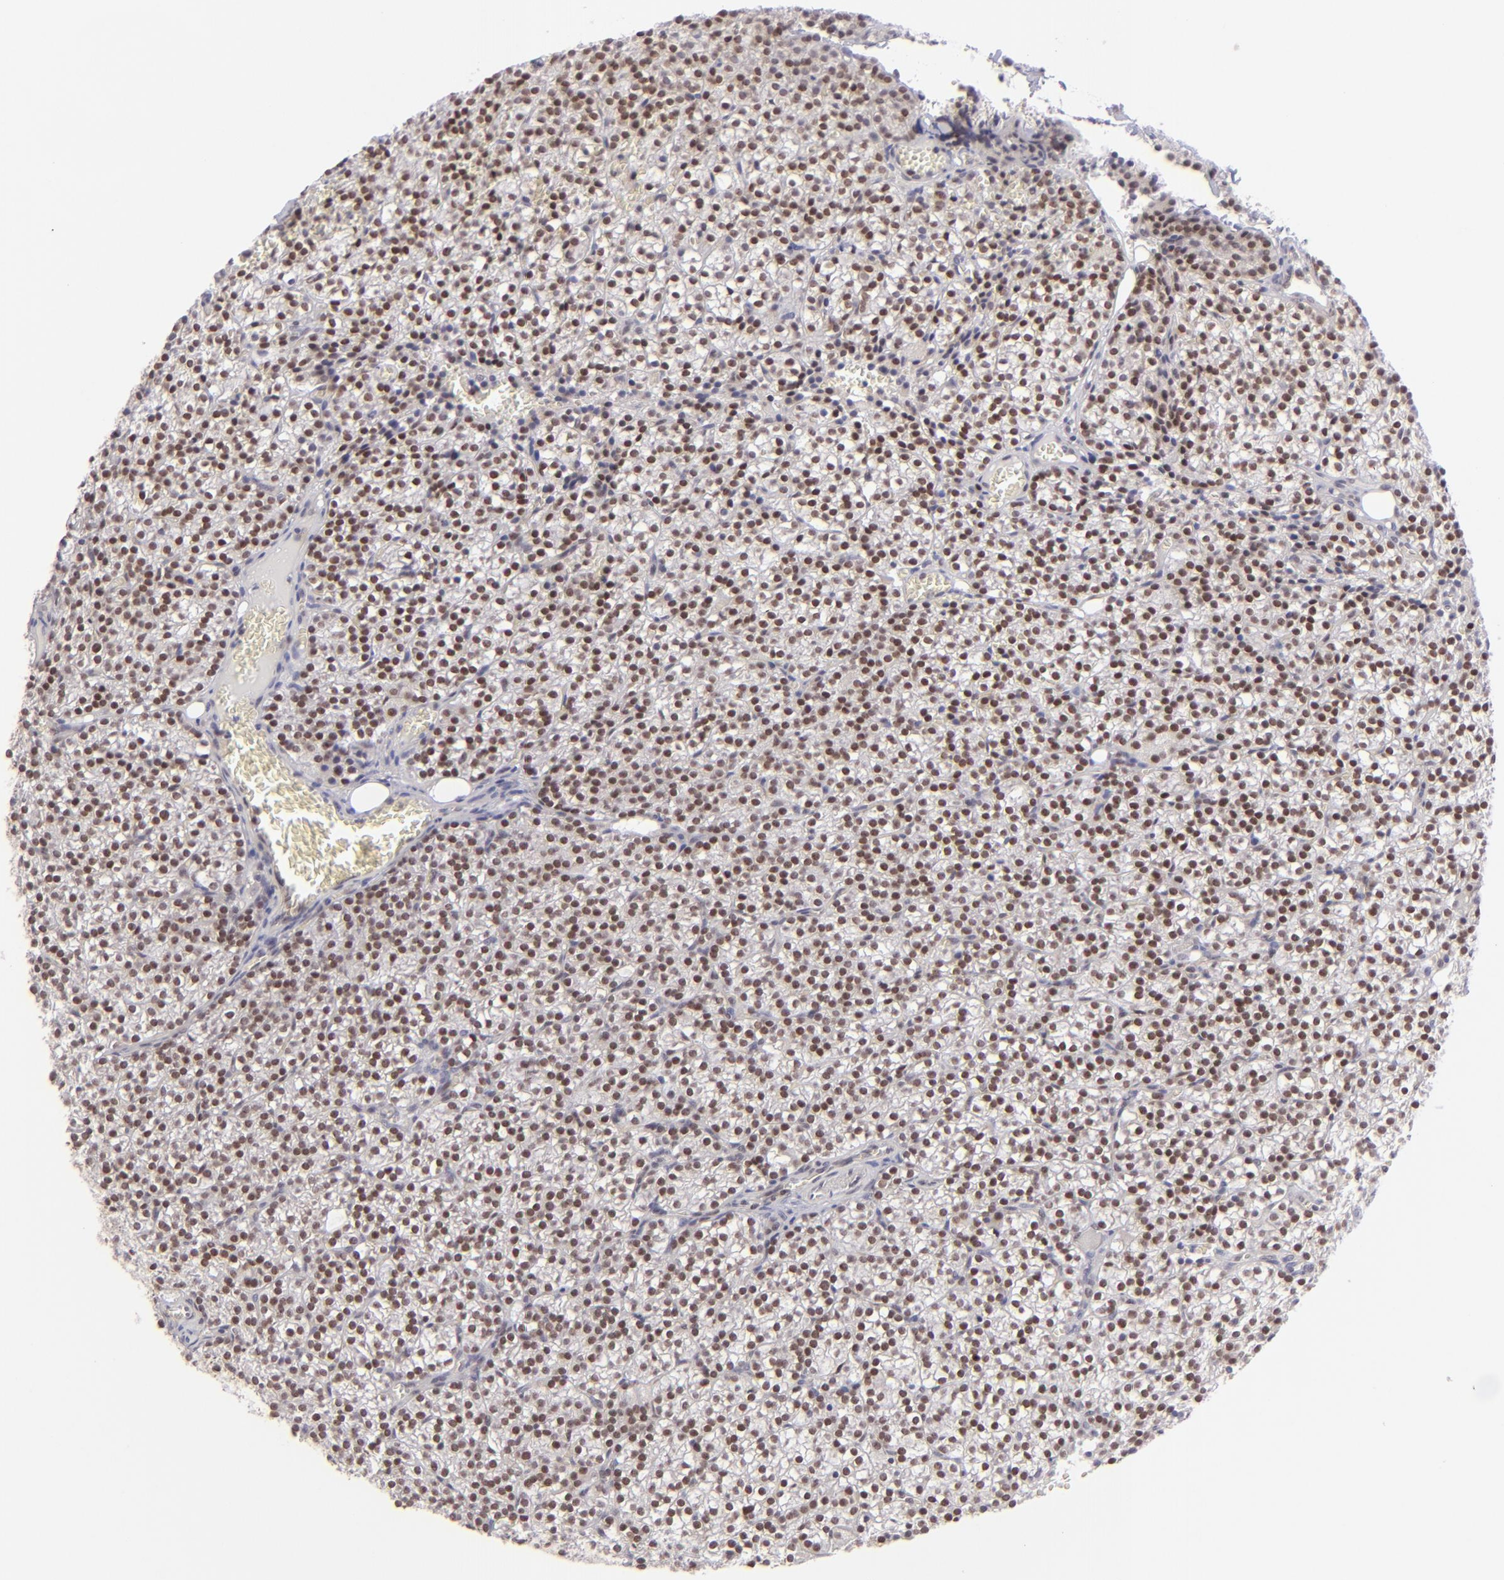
{"staining": {"intensity": "moderate", "quantity": ">75%", "location": "nuclear"}, "tissue": "parathyroid gland", "cell_type": "Glandular cells", "image_type": "normal", "snomed": [{"axis": "morphology", "description": "Normal tissue, NOS"}, {"axis": "topography", "description": "Parathyroid gland"}], "caption": "Protein positivity by immunohistochemistry (IHC) displays moderate nuclear expression in approximately >75% of glandular cells in benign parathyroid gland.", "gene": "POU2F1", "patient": {"sex": "female", "age": 17}}